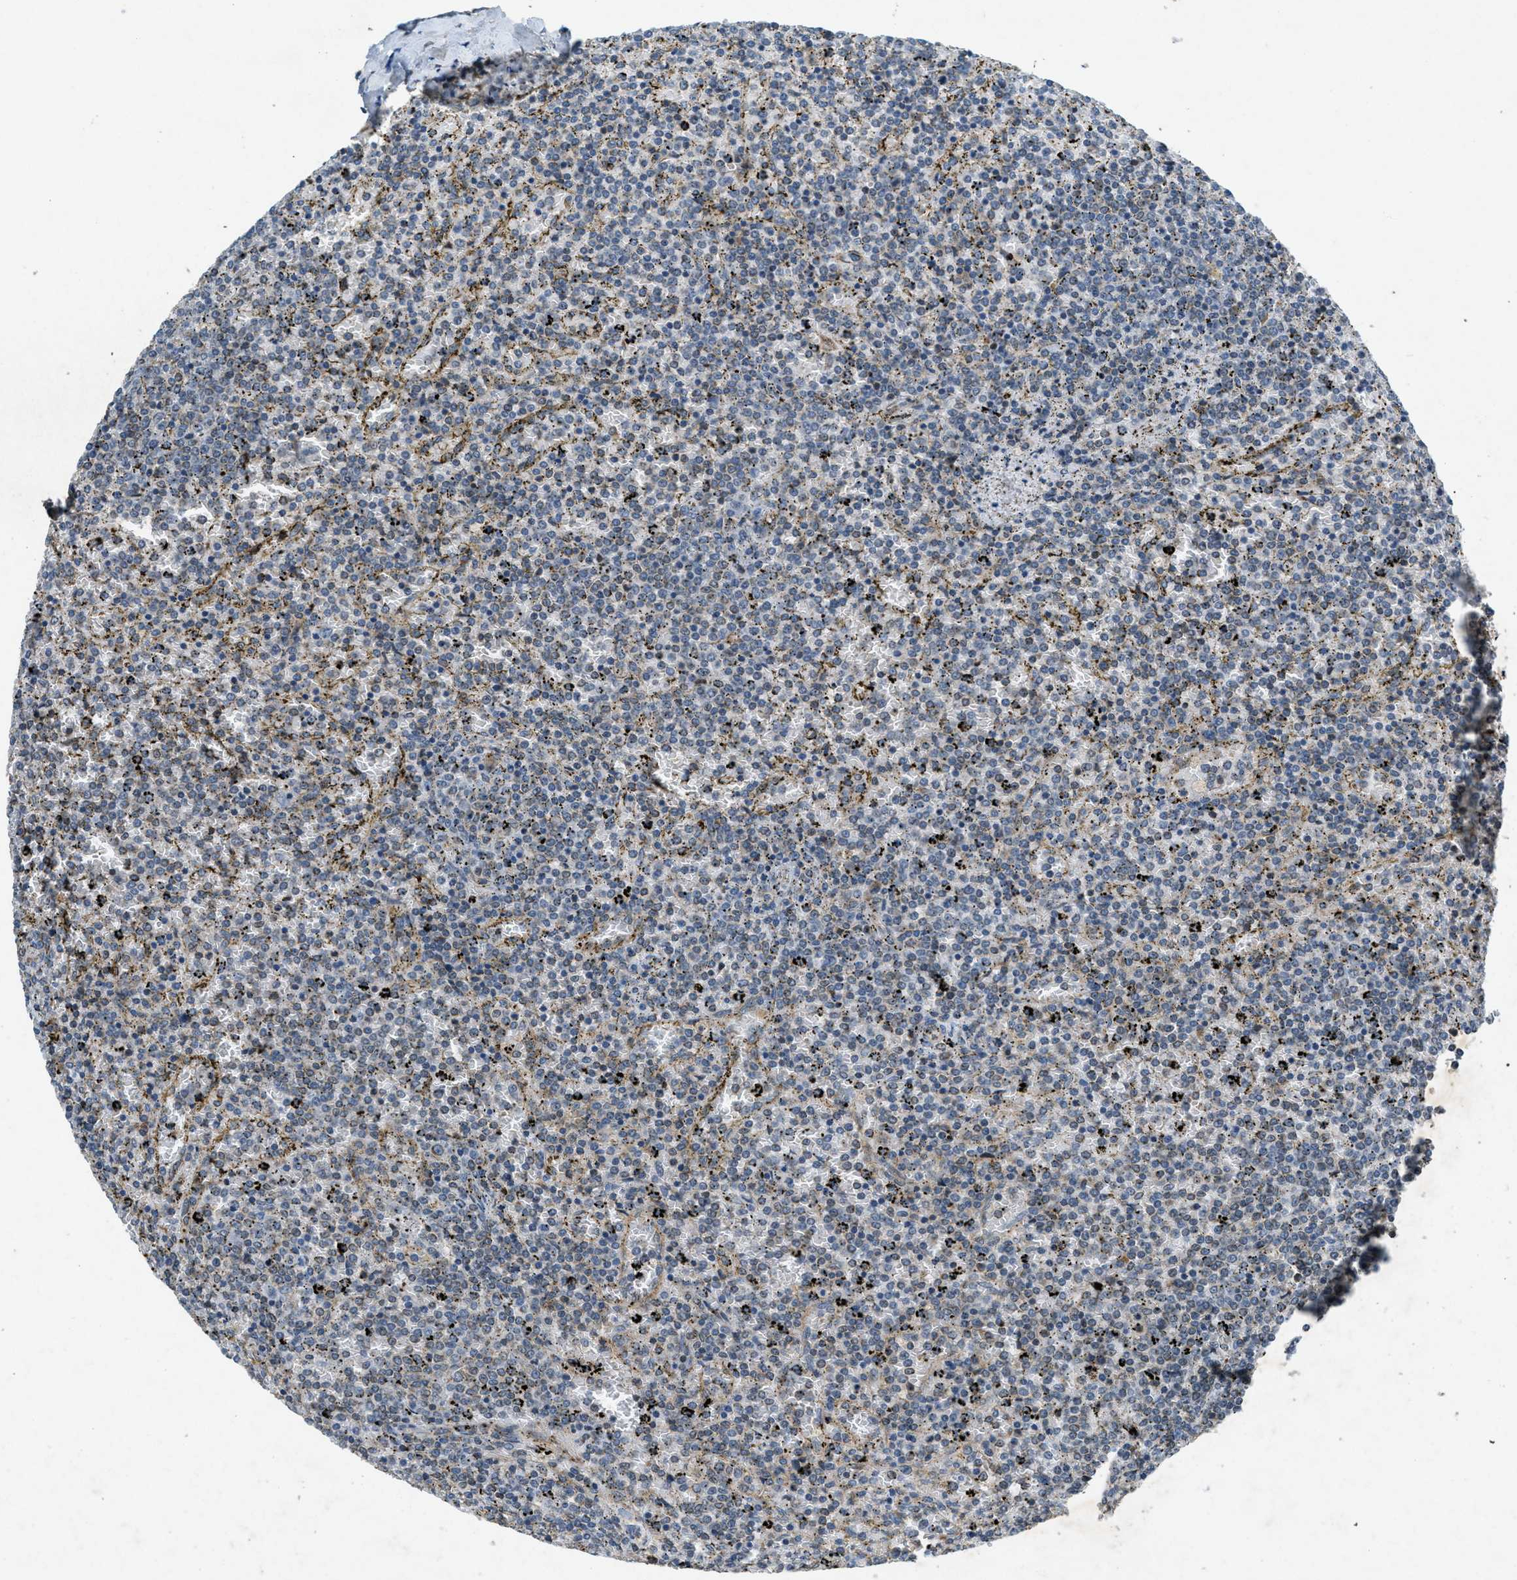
{"staining": {"intensity": "weak", "quantity": "25%-75%", "location": "cytoplasmic/membranous"}, "tissue": "lymphoma", "cell_type": "Tumor cells", "image_type": "cancer", "snomed": [{"axis": "morphology", "description": "Malignant lymphoma, non-Hodgkin's type, Low grade"}, {"axis": "topography", "description": "Spleen"}], "caption": "Protein expression analysis of human lymphoma reveals weak cytoplasmic/membranous staining in about 25%-75% of tumor cells.", "gene": "PPP1R15A", "patient": {"sex": "female", "age": 77}}